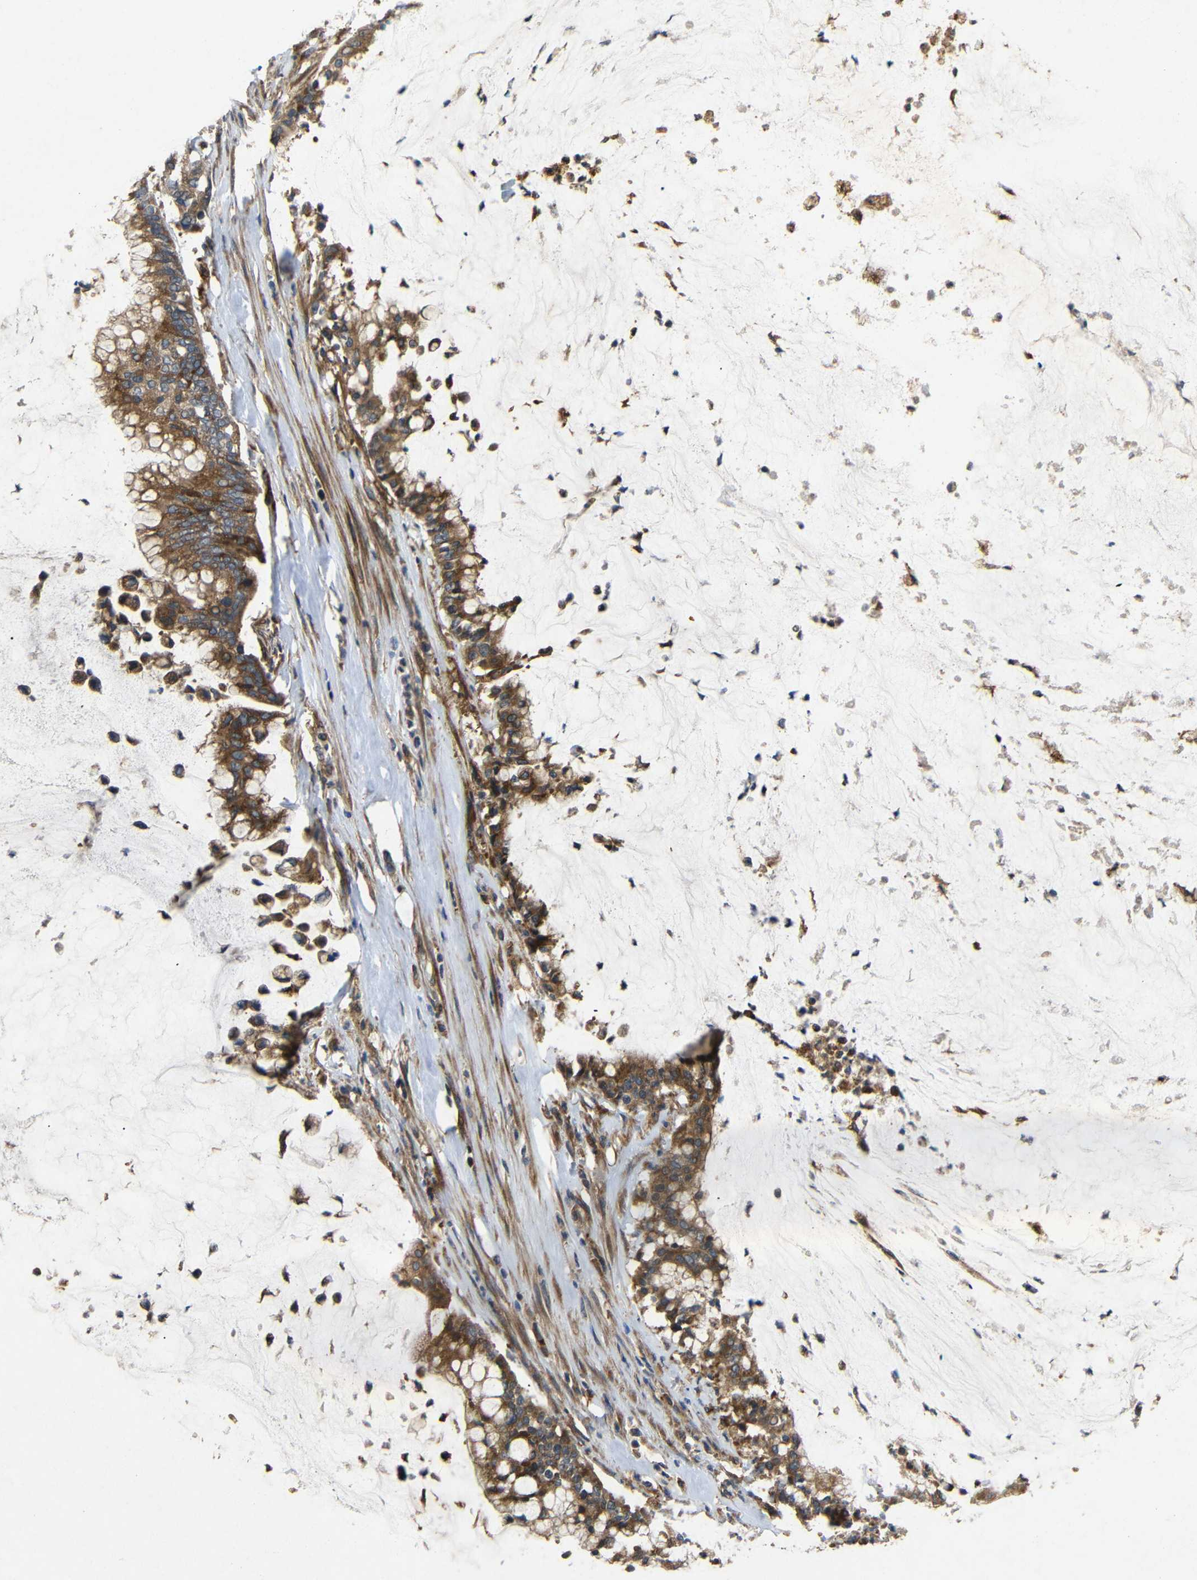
{"staining": {"intensity": "strong", "quantity": ">75%", "location": "cytoplasmic/membranous"}, "tissue": "pancreatic cancer", "cell_type": "Tumor cells", "image_type": "cancer", "snomed": [{"axis": "morphology", "description": "Adenocarcinoma, NOS"}, {"axis": "topography", "description": "Pancreas"}], "caption": "Immunohistochemical staining of adenocarcinoma (pancreatic) reveals strong cytoplasmic/membranous protein expression in approximately >75% of tumor cells. Immunohistochemistry stains the protein of interest in brown and the nuclei are stained blue.", "gene": "EIF2S1", "patient": {"sex": "male", "age": 41}}